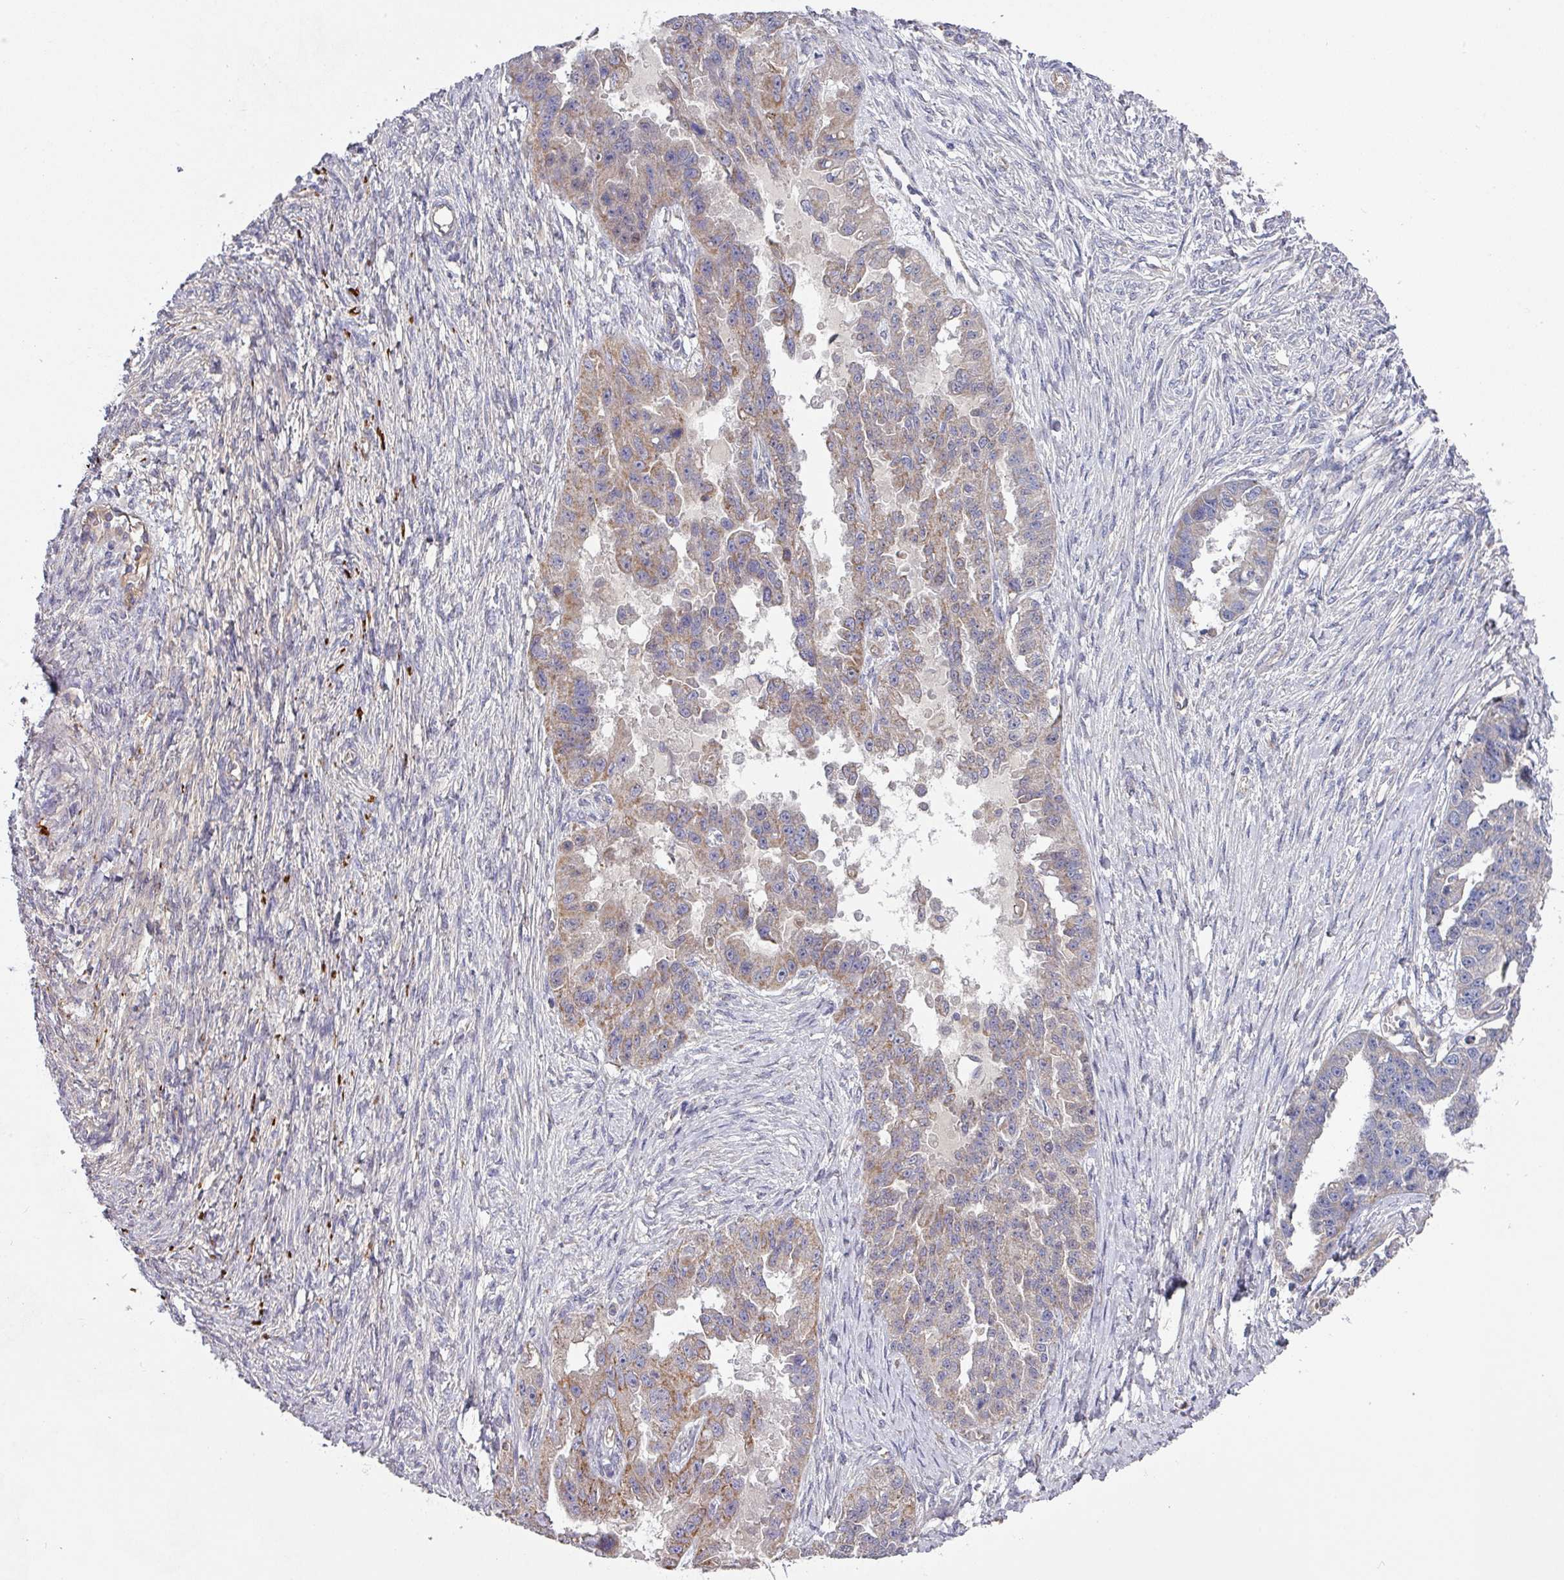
{"staining": {"intensity": "weak", "quantity": "25%-75%", "location": "cytoplasmic/membranous"}, "tissue": "ovarian cancer", "cell_type": "Tumor cells", "image_type": "cancer", "snomed": [{"axis": "morphology", "description": "Cystadenocarcinoma, serous, NOS"}, {"axis": "topography", "description": "Ovary"}], "caption": "A brown stain highlights weak cytoplasmic/membranous expression of a protein in human serous cystadenocarcinoma (ovarian) tumor cells.", "gene": "DCAF12L2", "patient": {"sex": "female", "age": 58}}